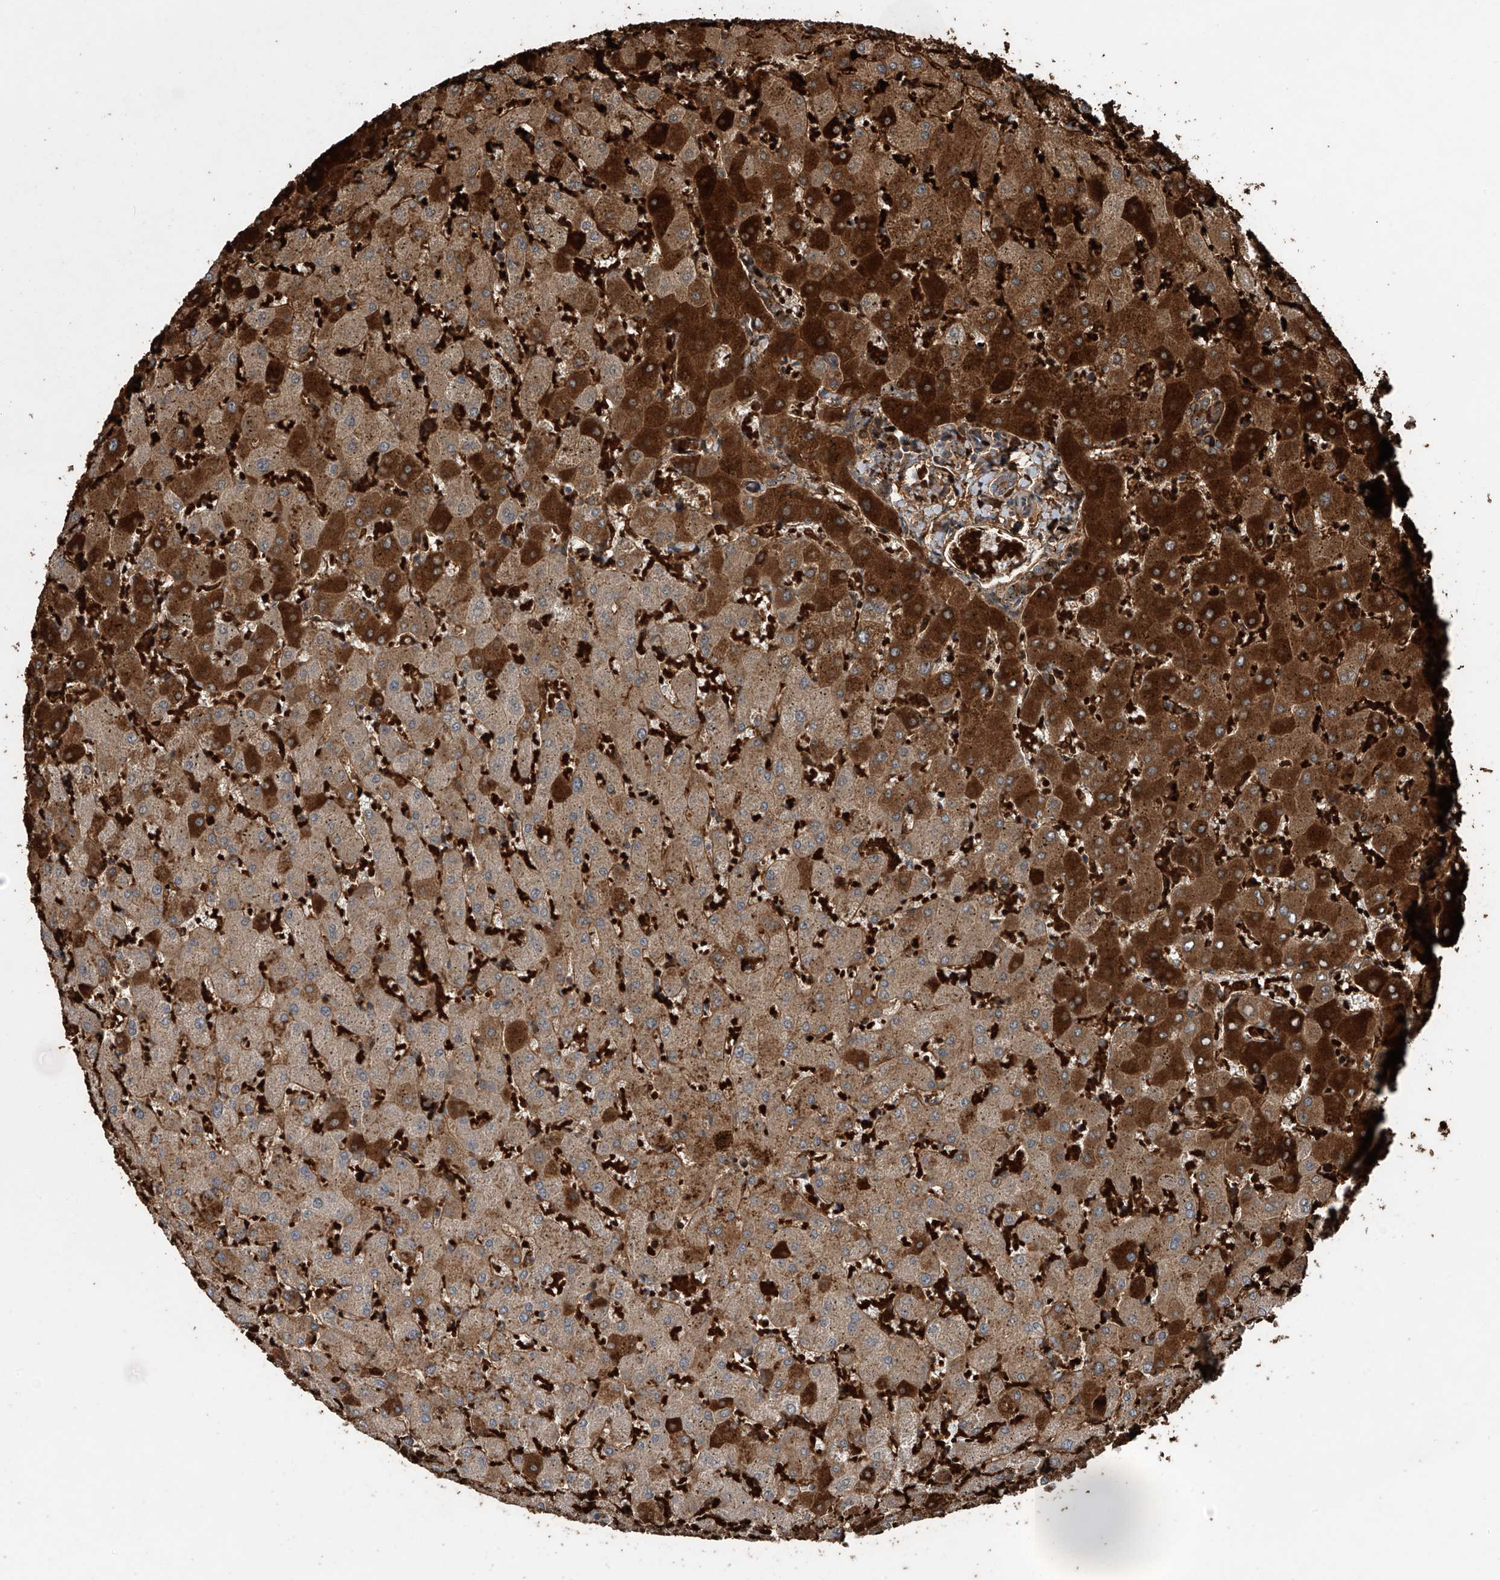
{"staining": {"intensity": "negative", "quantity": "none", "location": "none"}, "tissue": "liver", "cell_type": "Cholangiocytes", "image_type": "normal", "snomed": [{"axis": "morphology", "description": "Normal tissue, NOS"}, {"axis": "topography", "description": "Liver"}], "caption": "The image exhibits no staining of cholangiocytes in benign liver.", "gene": "ZDHHC9", "patient": {"sex": "female", "age": 63}}